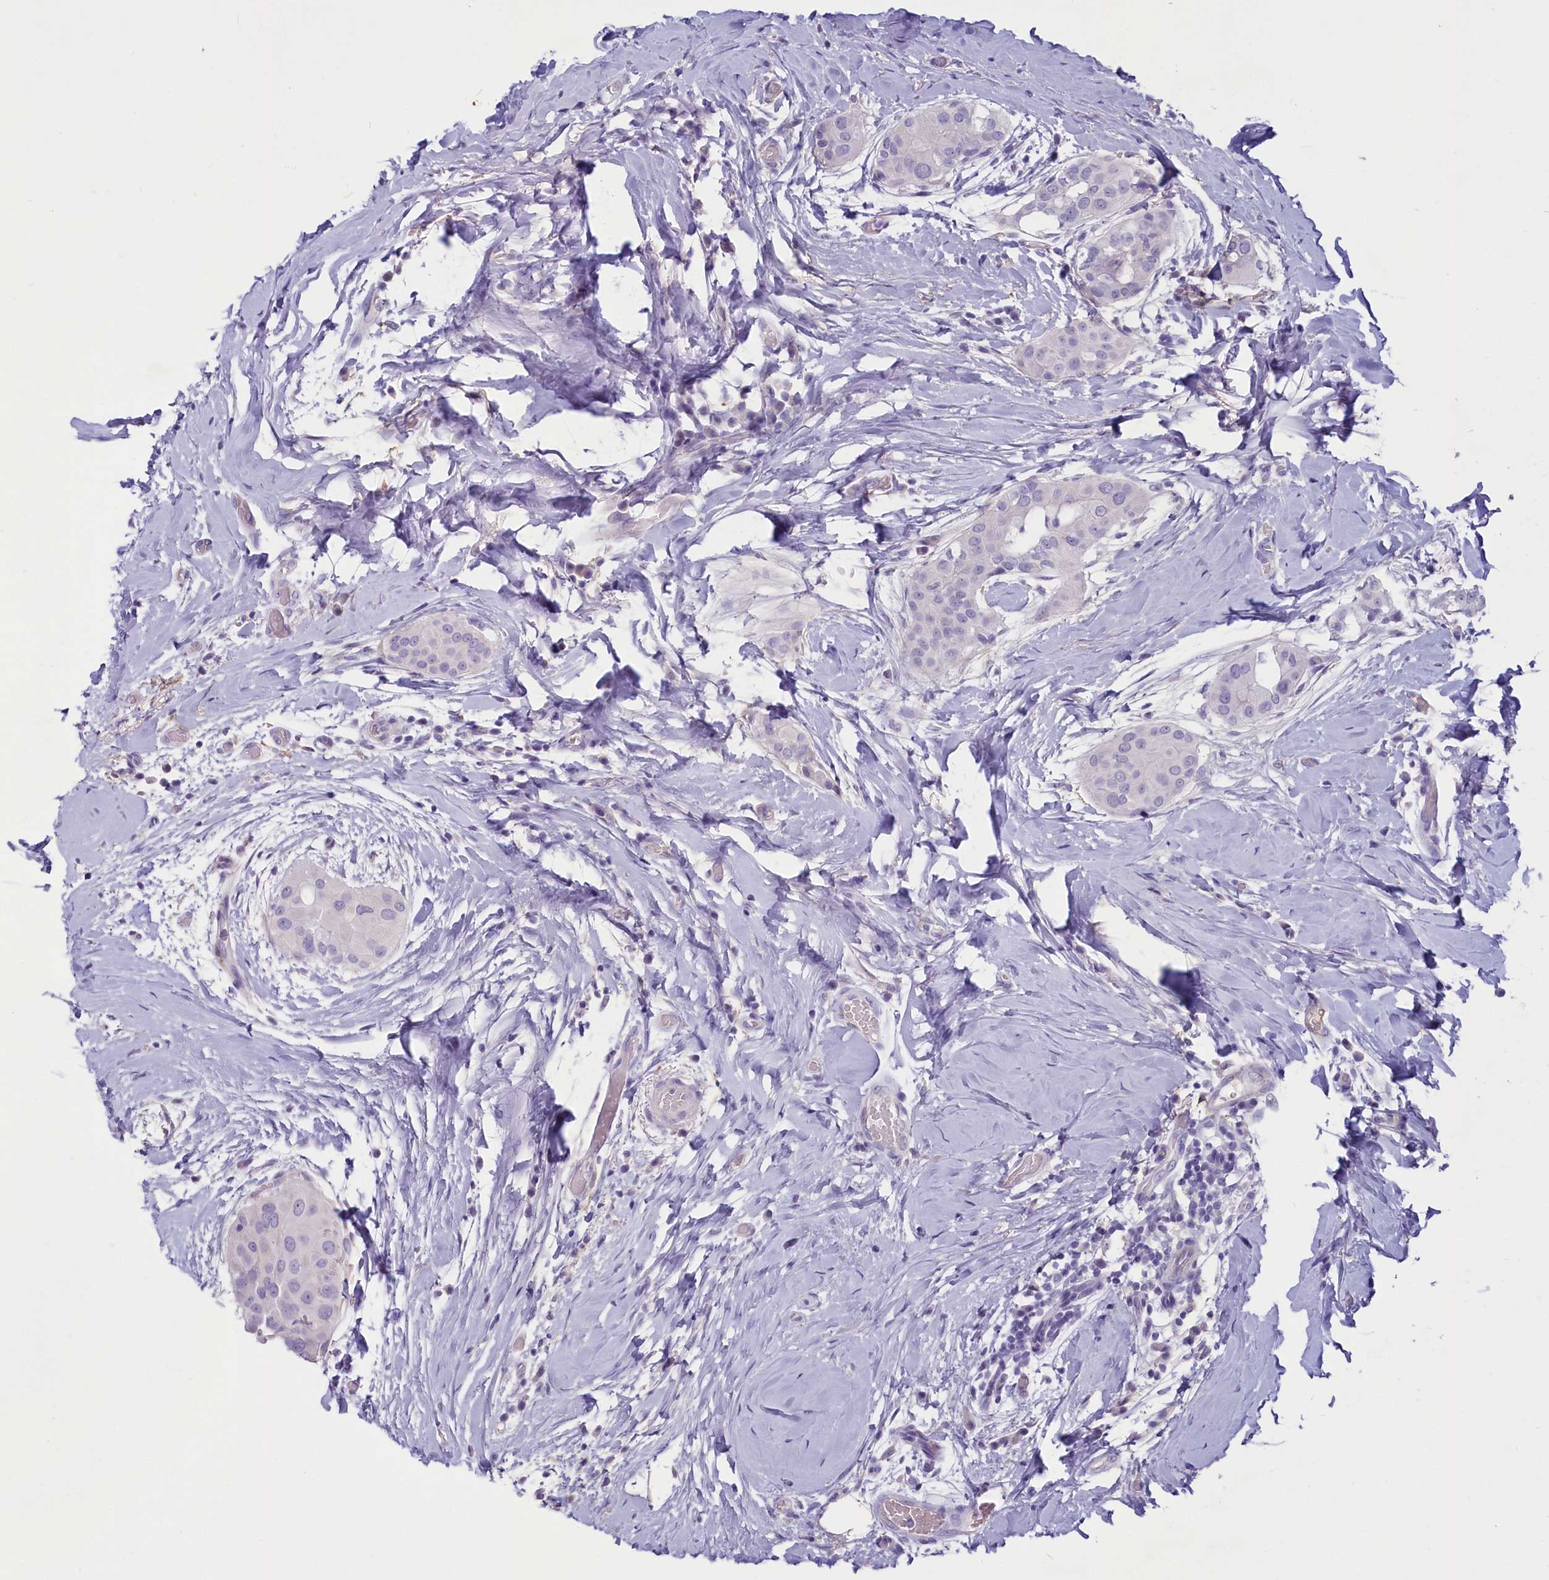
{"staining": {"intensity": "negative", "quantity": "none", "location": "none"}, "tissue": "thyroid cancer", "cell_type": "Tumor cells", "image_type": "cancer", "snomed": [{"axis": "morphology", "description": "Papillary adenocarcinoma, NOS"}, {"axis": "topography", "description": "Thyroid gland"}], "caption": "An image of thyroid papillary adenocarcinoma stained for a protein exhibits no brown staining in tumor cells.", "gene": "PROCR", "patient": {"sex": "male", "age": 33}}